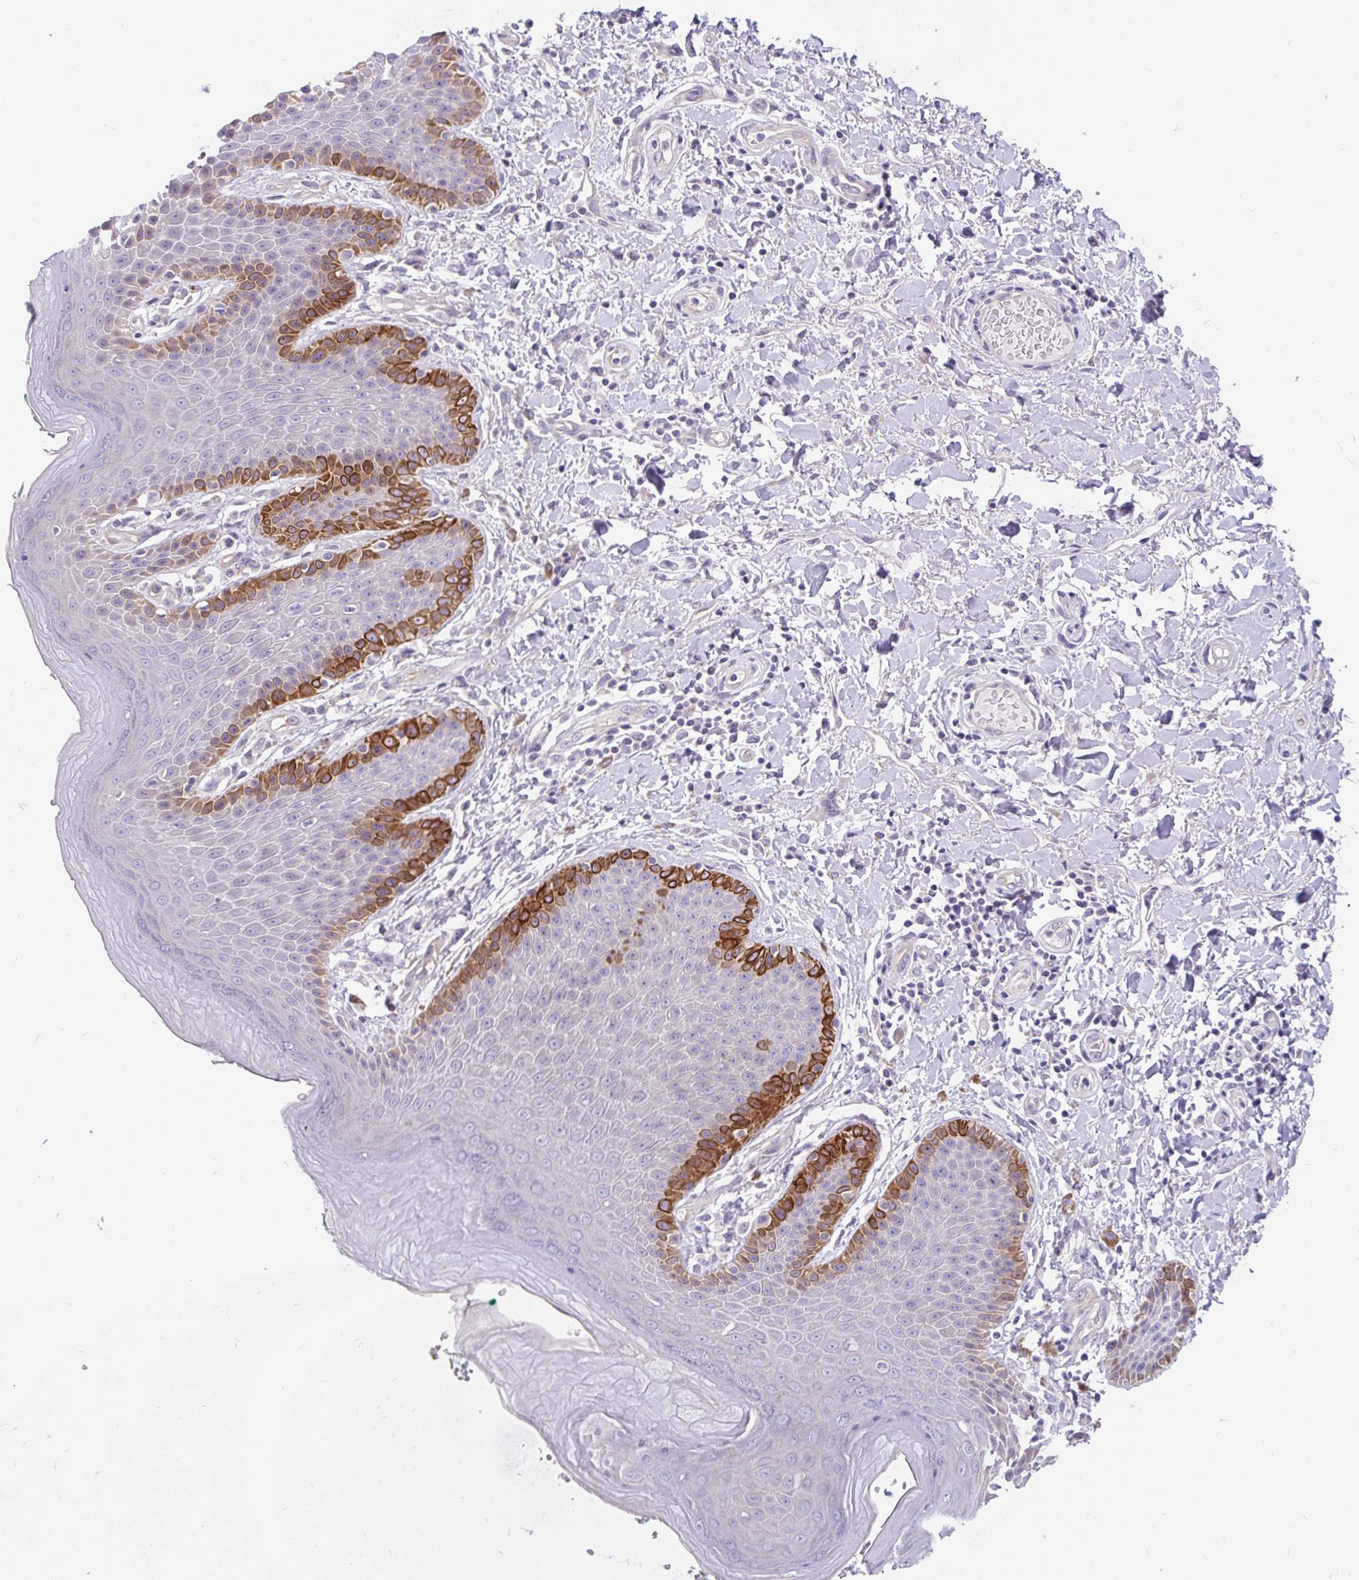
{"staining": {"intensity": "strong", "quantity": "25%-75%", "location": "cytoplasmic/membranous"}, "tissue": "skin", "cell_type": "Epidermal cells", "image_type": "normal", "snomed": [{"axis": "morphology", "description": "Normal tissue, NOS"}, {"axis": "topography", "description": "Peripheral nerve tissue"}], "caption": "This is a histology image of immunohistochemistry staining of unremarkable skin, which shows strong positivity in the cytoplasmic/membranous of epidermal cells.", "gene": "LRRC26", "patient": {"sex": "male", "age": 51}}